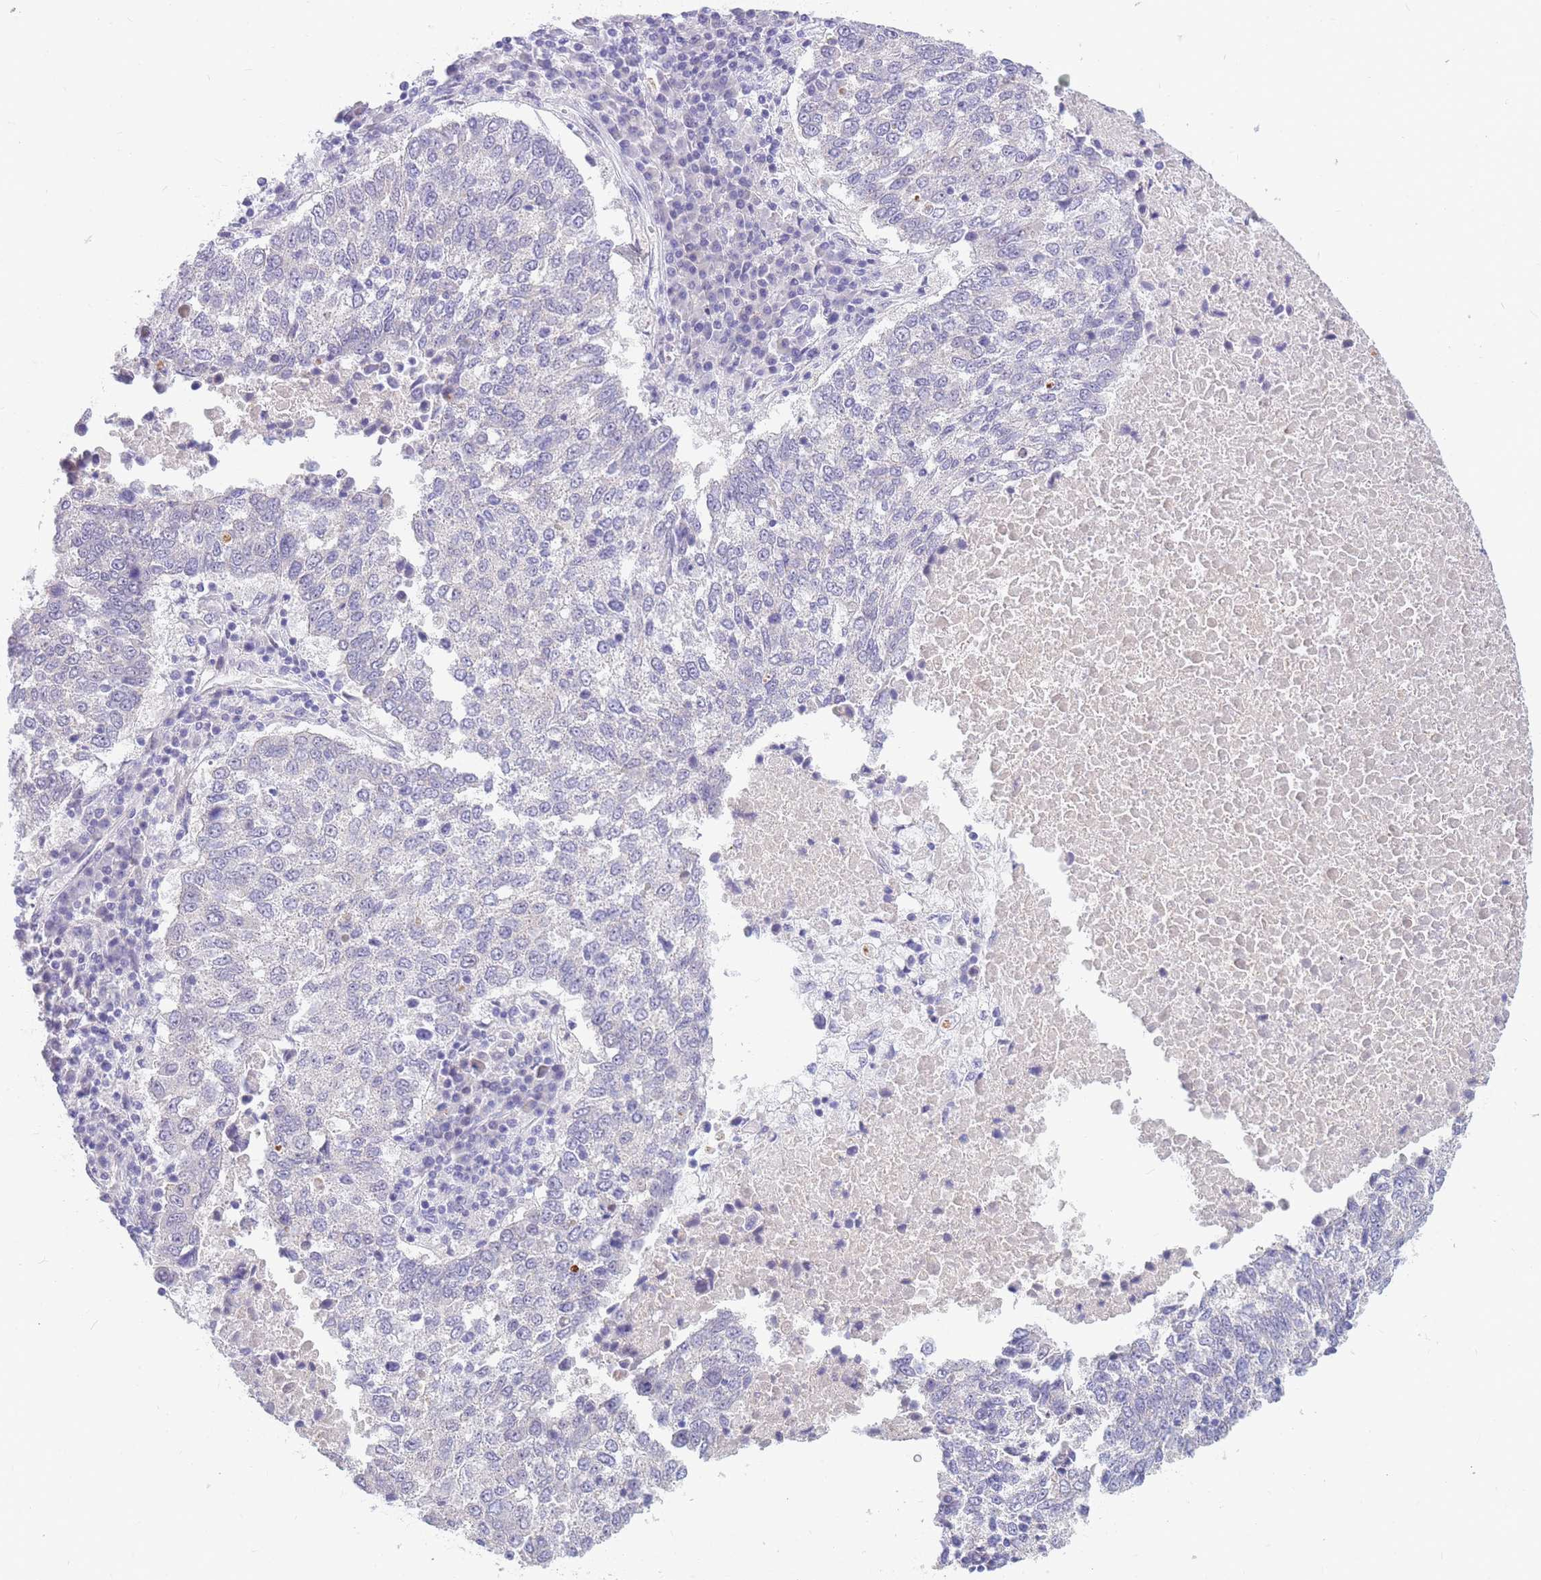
{"staining": {"intensity": "negative", "quantity": "none", "location": "none"}, "tissue": "lung cancer", "cell_type": "Tumor cells", "image_type": "cancer", "snomed": [{"axis": "morphology", "description": "Squamous cell carcinoma, NOS"}, {"axis": "topography", "description": "Lung"}], "caption": "Immunohistochemistry of lung cancer demonstrates no expression in tumor cells.", "gene": "DDX49", "patient": {"sex": "male", "age": 73}}